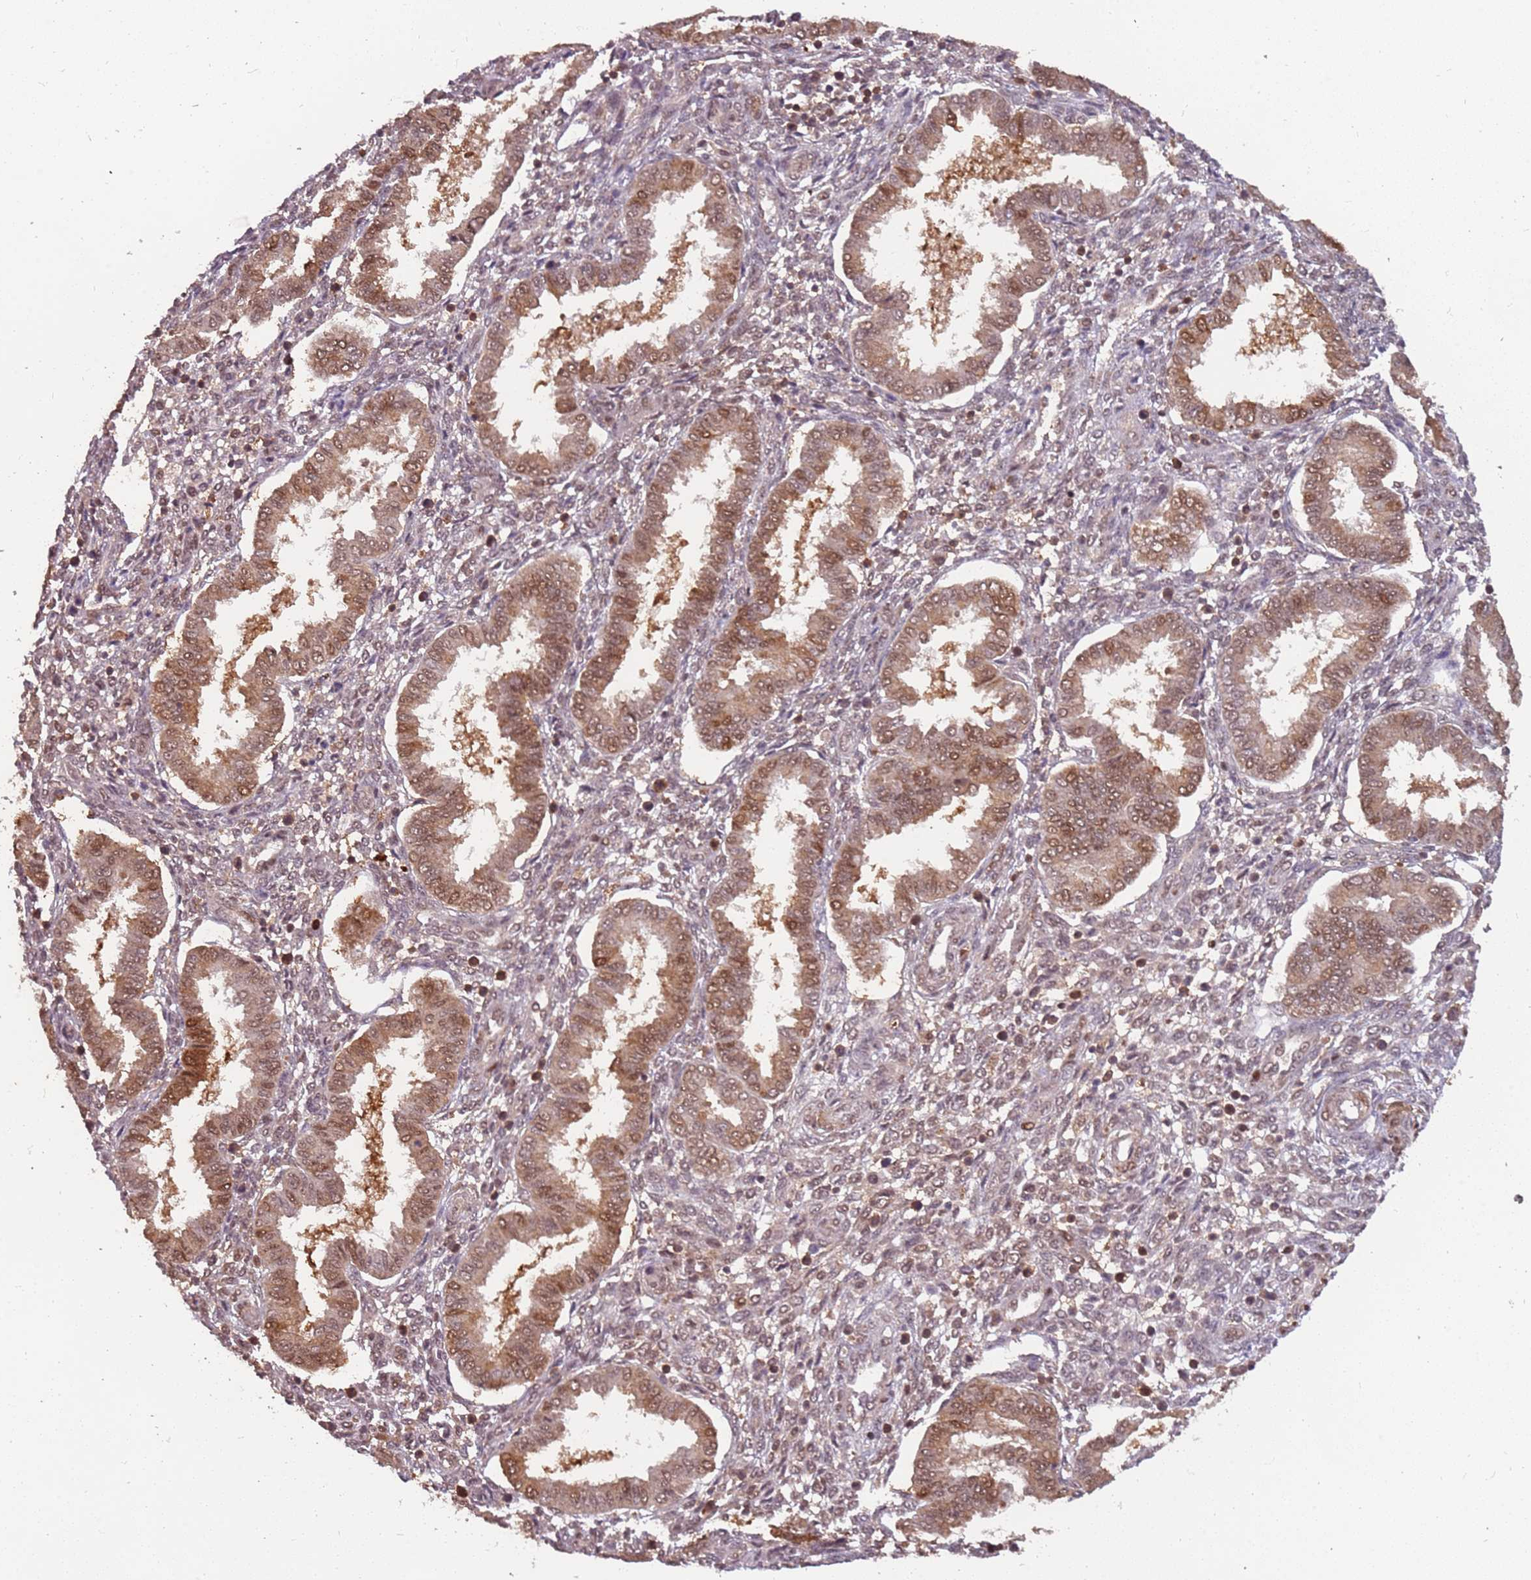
{"staining": {"intensity": "moderate", "quantity": "25%-75%", "location": "cytoplasmic/membranous,nuclear"}, "tissue": "endometrium", "cell_type": "Cells in endometrial stroma", "image_type": "normal", "snomed": [{"axis": "morphology", "description": "Normal tissue, NOS"}, {"axis": "topography", "description": "Endometrium"}], "caption": "A micrograph of endometrium stained for a protein exhibits moderate cytoplasmic/membranous,nuclear brown staining in cells in endometrial stroma. (DAB IHC, brown staining for protein, blue staining for nuclei).", "gene": "GBP2", "patient": {"sex": "female", "age": 24}}